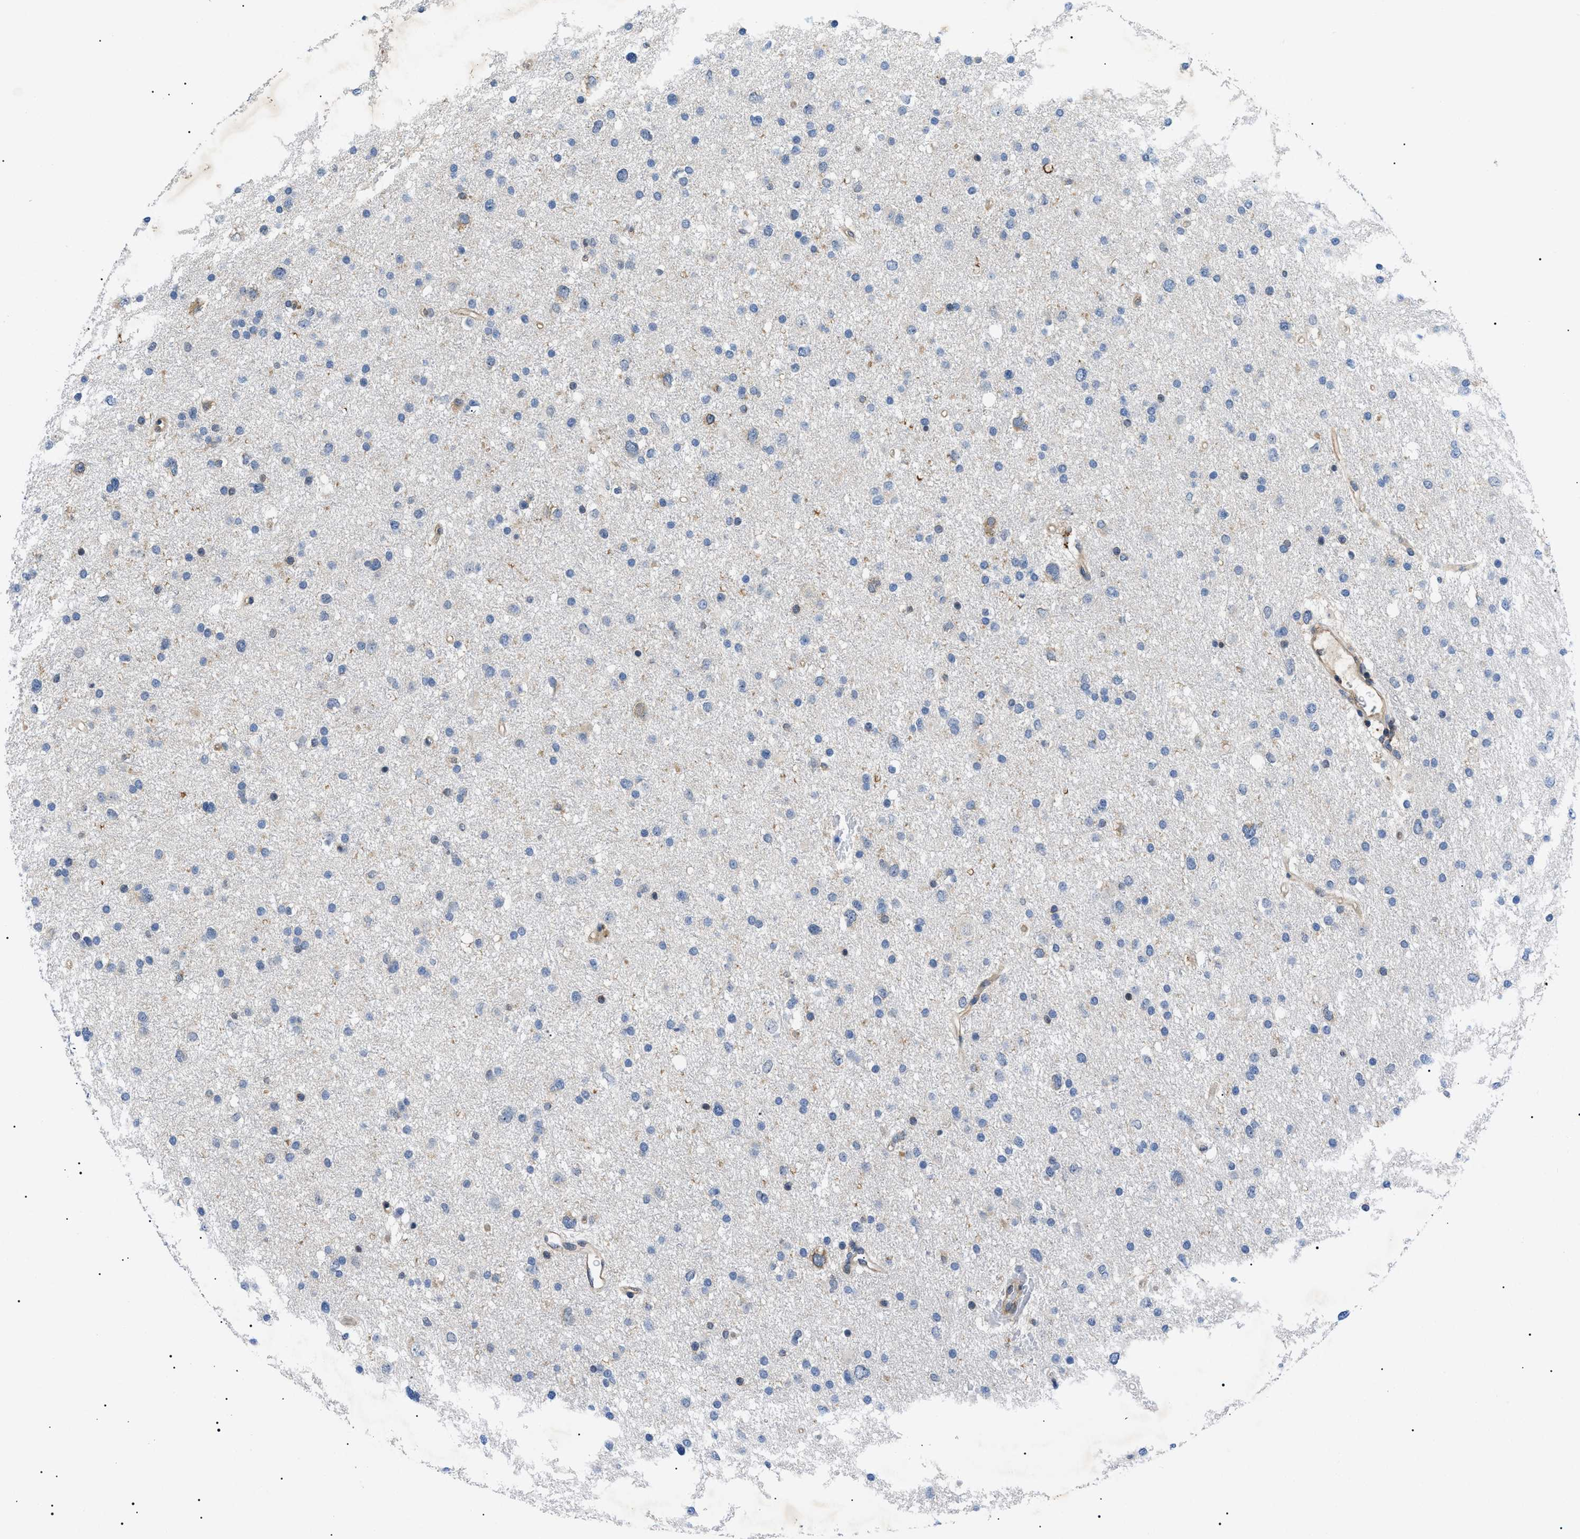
{"staining": {"intensity": "negative", "quantity": "none", "location": "none"}, "tissue": "glioma", "cell_type": "Tumor cells", "image_type": "cancer", "snomed": [{"axis": "morphology", "description": "Glioma, malignant, Low grade"}, {"axis": "topography", "description": "Brain"}], "caption": "This photomicrograph is of glioma stained with immunohistochemistry (IHC) to label a protein in brown with the nuclei are counter-stained blue. There is no positivity in tumor cells.", "gene": "RIPK1", "patient": {"sex": "female", "age": 37}}